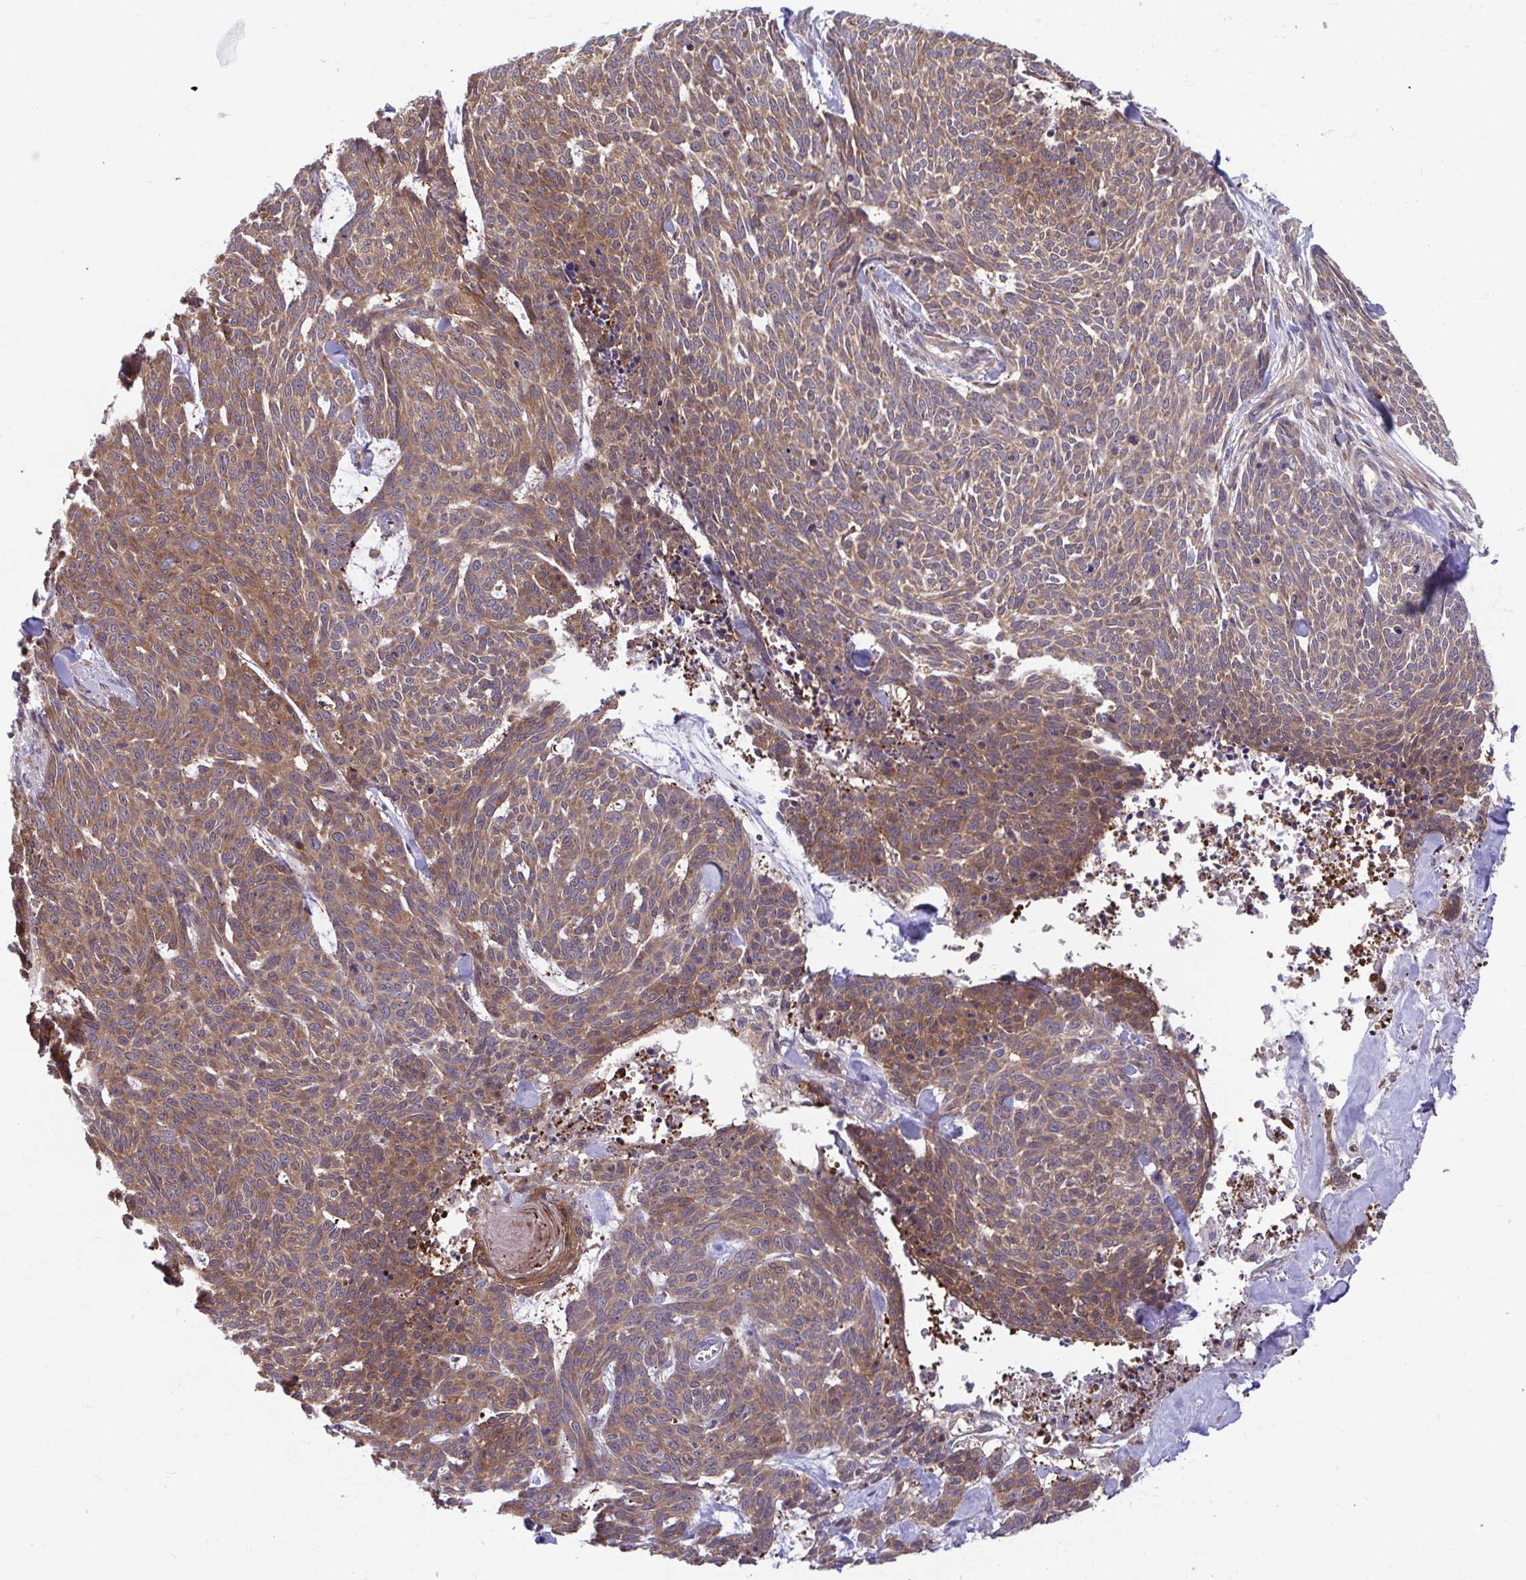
{"staining": {"intensity": "moderate", "quantity": ">75%", "location": "cytoplasmic/membranous"}, "tissue": "skin cancer", "cell_type": "Tumor cells", "image_type": "cancer", "snomed": [{"axis": "morphology", "description": "Basal cell carcinoma"}, {"axis": "topography", "description": "Skin"}], "caption": "A brown stain labels moderate cytoplasmic/membranous expression of a protein in human basal cell carcinoma (skin) tumor cells. (DAB (3,3'-diaminobenzidine) = brown stain, brightfield microscopy at high magnification).", "gene": "PCDHB7", "patient": {"sex": "female", "age": 93}}